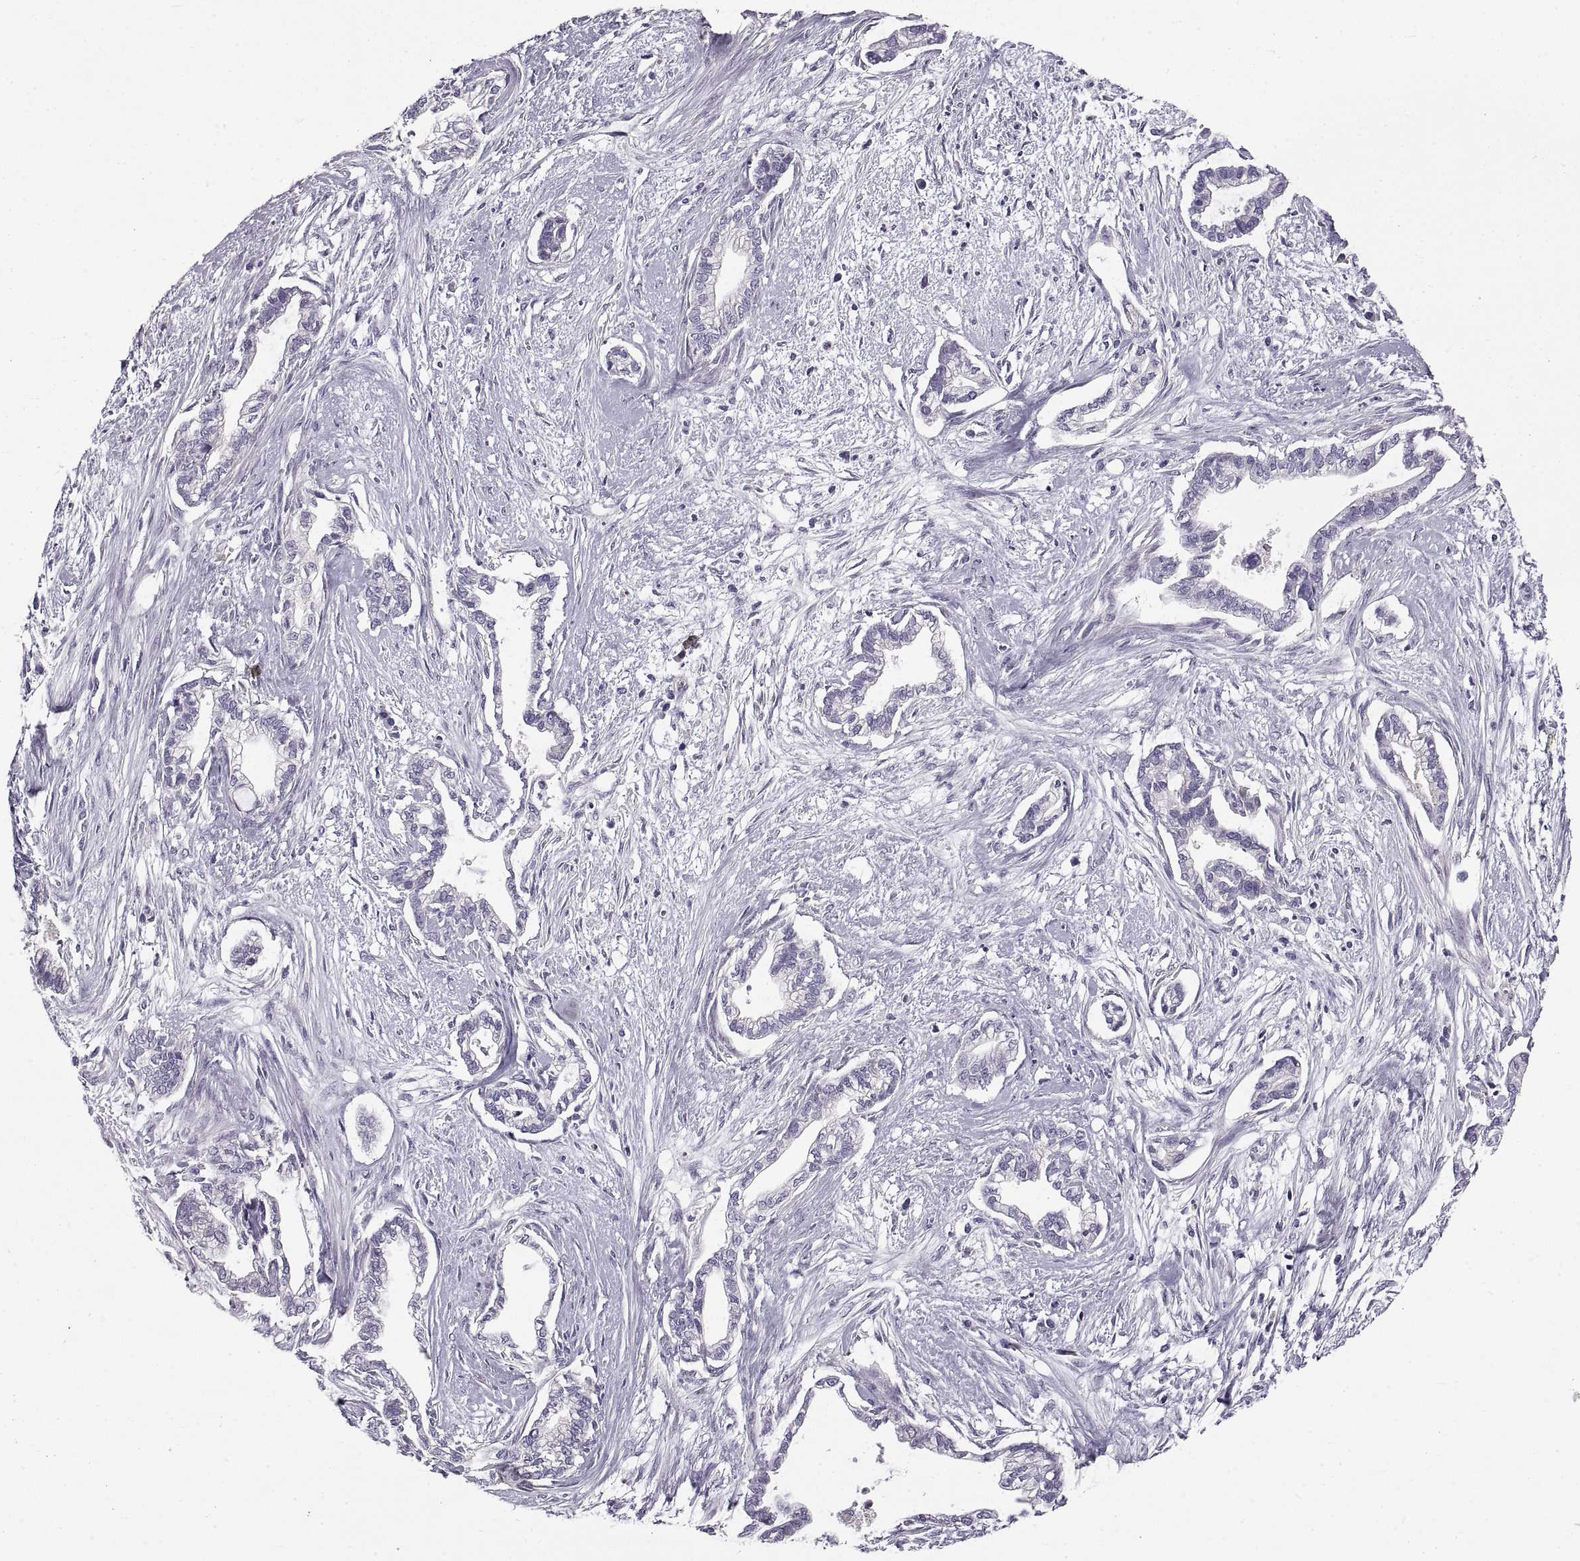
{"staining": {"intensity": "negative", "quantity": "none", "location": "none"}, "tissue": "cervical cancer", "cell_type": "Tumor cells", "image_type": "cancer", "snomed": [{"axis": "morphology", "description": "Adenocarcinoma, NOS"}, {"axis": "topography", "description": "Cervix"}], "caption": "Tumor cells show no significant expression in cervical cancer (adenocarcinoma).", "gene": "ADAM32", "patient": {"sex": "female", "age": 62}}